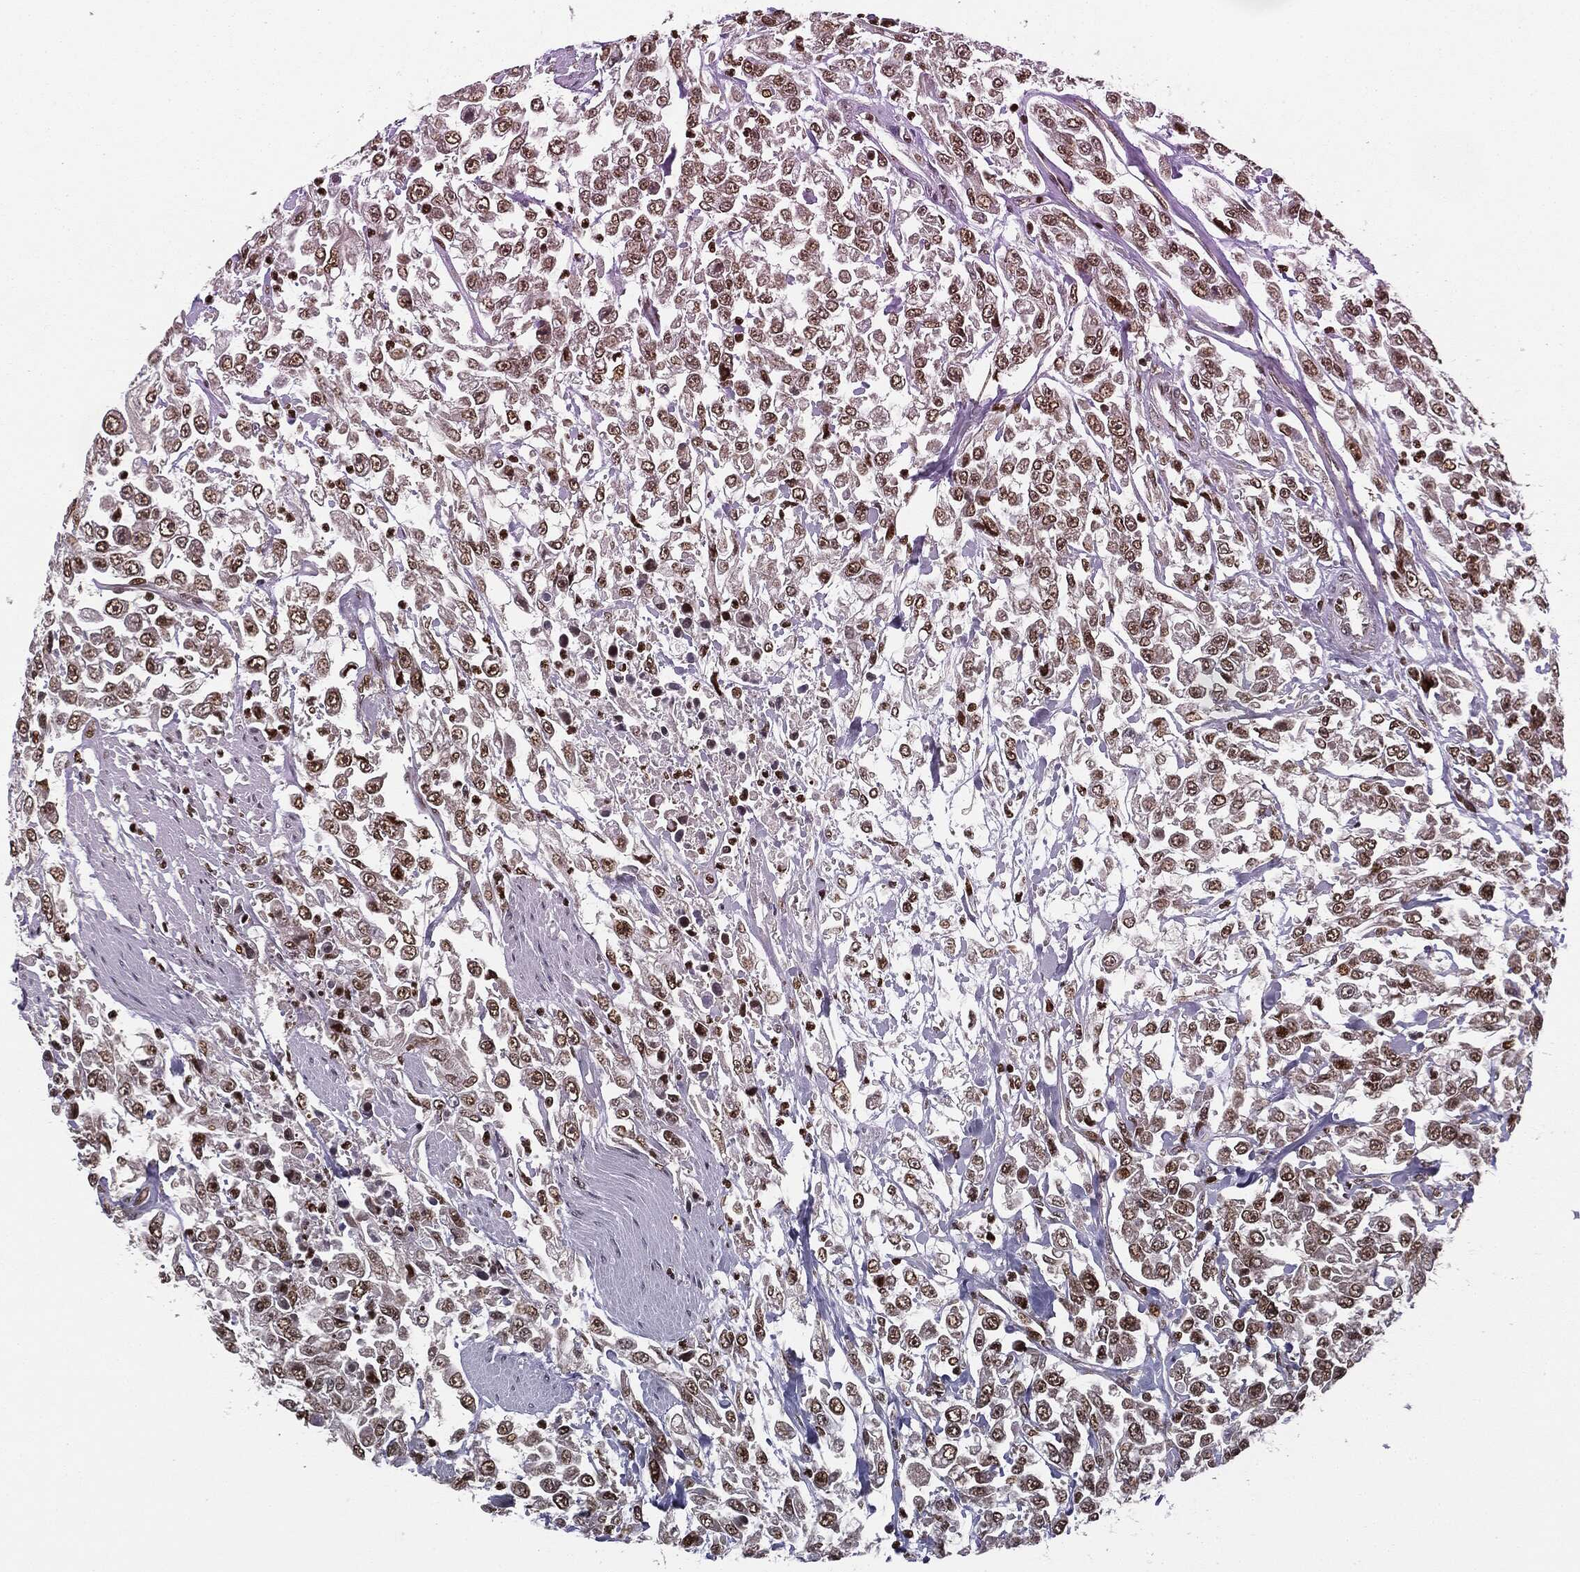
{"staining": {"intensity": "moderate", "quantity": ">75%", "location": "cytoplasmic/membranous,nuclear"}, "tissue": "urothelial cancer", "cell_type": "Tumor cells", "image_type": "cancer", "snomed": [{"axis": "morphology", "description": "Urothelial carcinoma, High grade"}, {"axis": "topography", "description": "Urinary bladder"}], "caption": "Immunohistochemical staining of human high-grade urothelial carcinoma reveals medium levels of moderate cytoplasmic/membranous and nuclear protein staining in about >75% of tumor cells.", "gene": "TBC1D22A", "patient": {"sex": "male", "age": 46}}